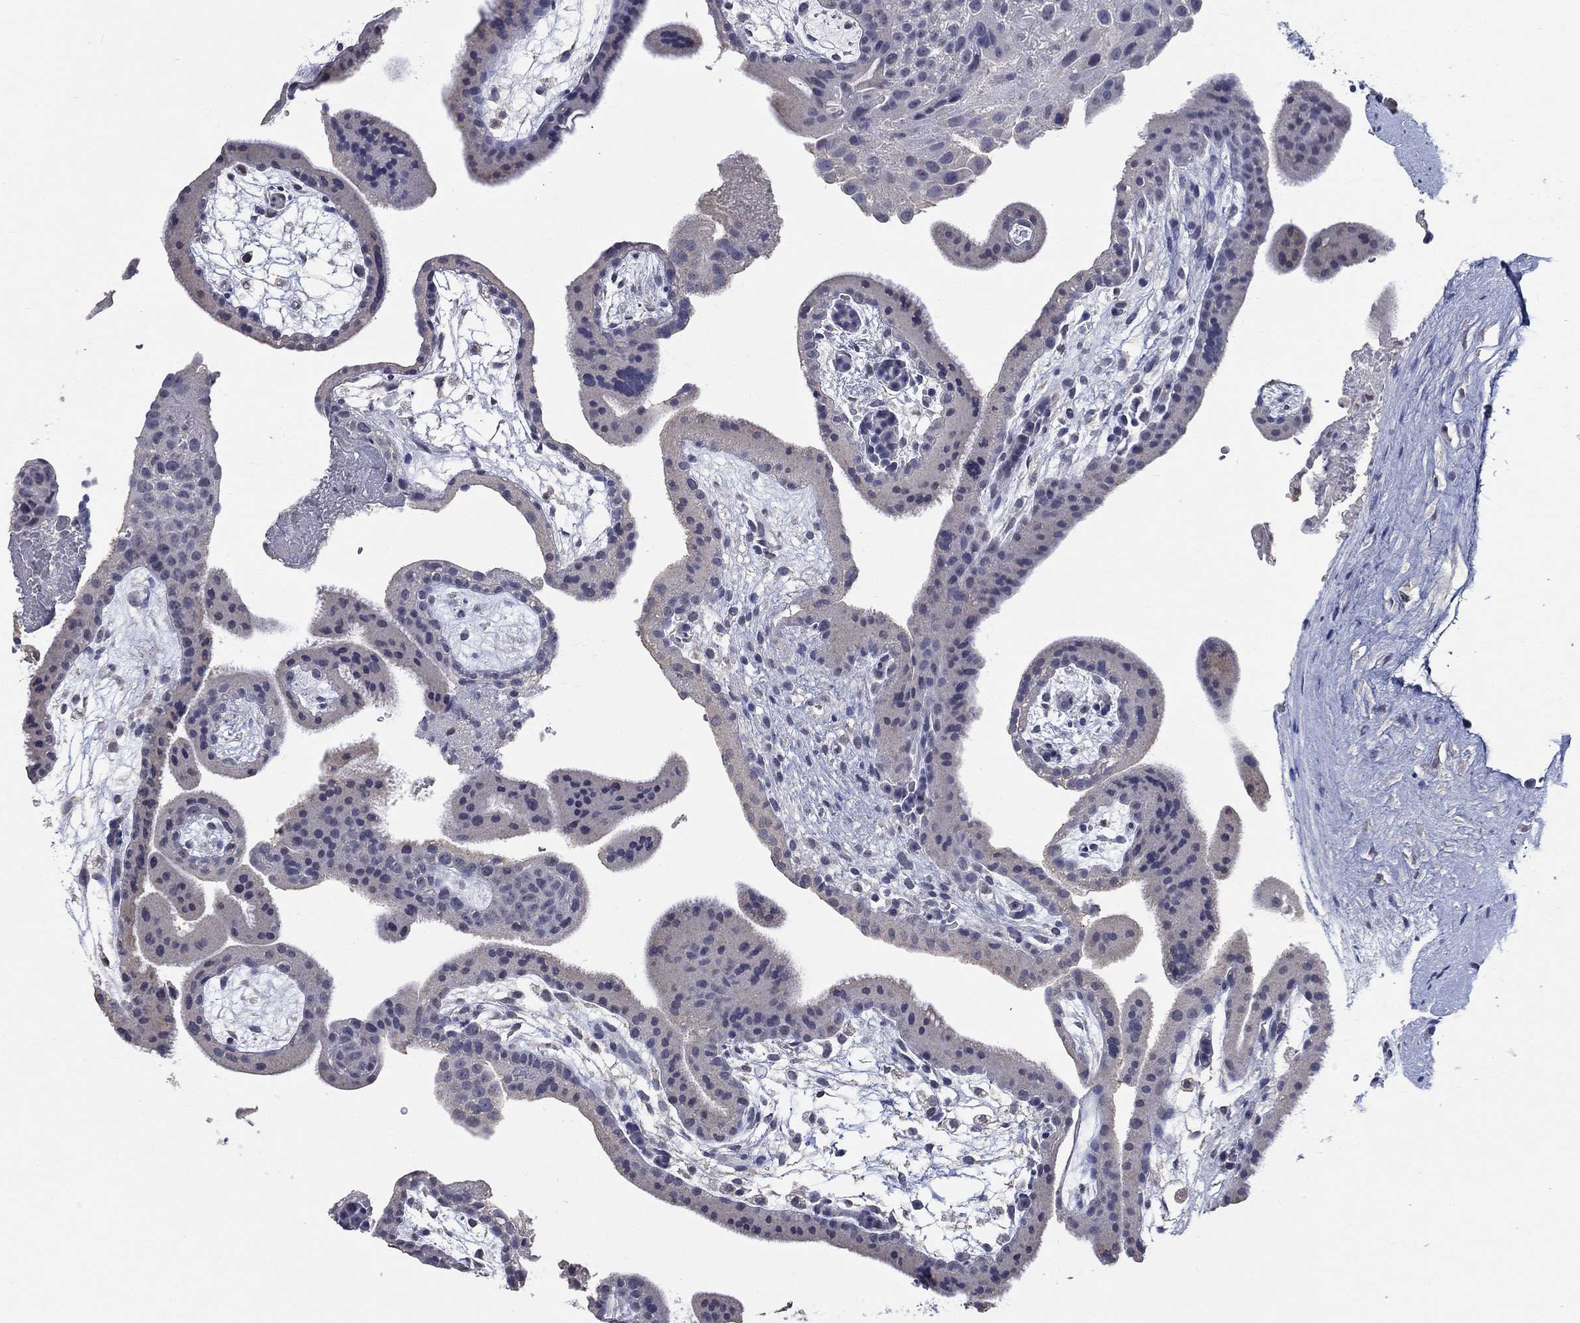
{"staining": {"intensity": "negative", "quantity": "none", "location": "none"}, "tissue": "placenta", "cell_type": "Decidual cells", "image_type": "normal", "snomed": [{"axis": "morphology", "description": "Normal tissue, NOS"}, {"axis": "topography", "description": "Placenta"}], "caption": "There is no significant staining in decidual cells of placenta. (DAB (3,3'-diaminobenzidine) immunohistochemistry (IHC) with hematoxylin counter stain).", "gene": "ZBTB18", "patient": {"sex": "female", "age": 19}}